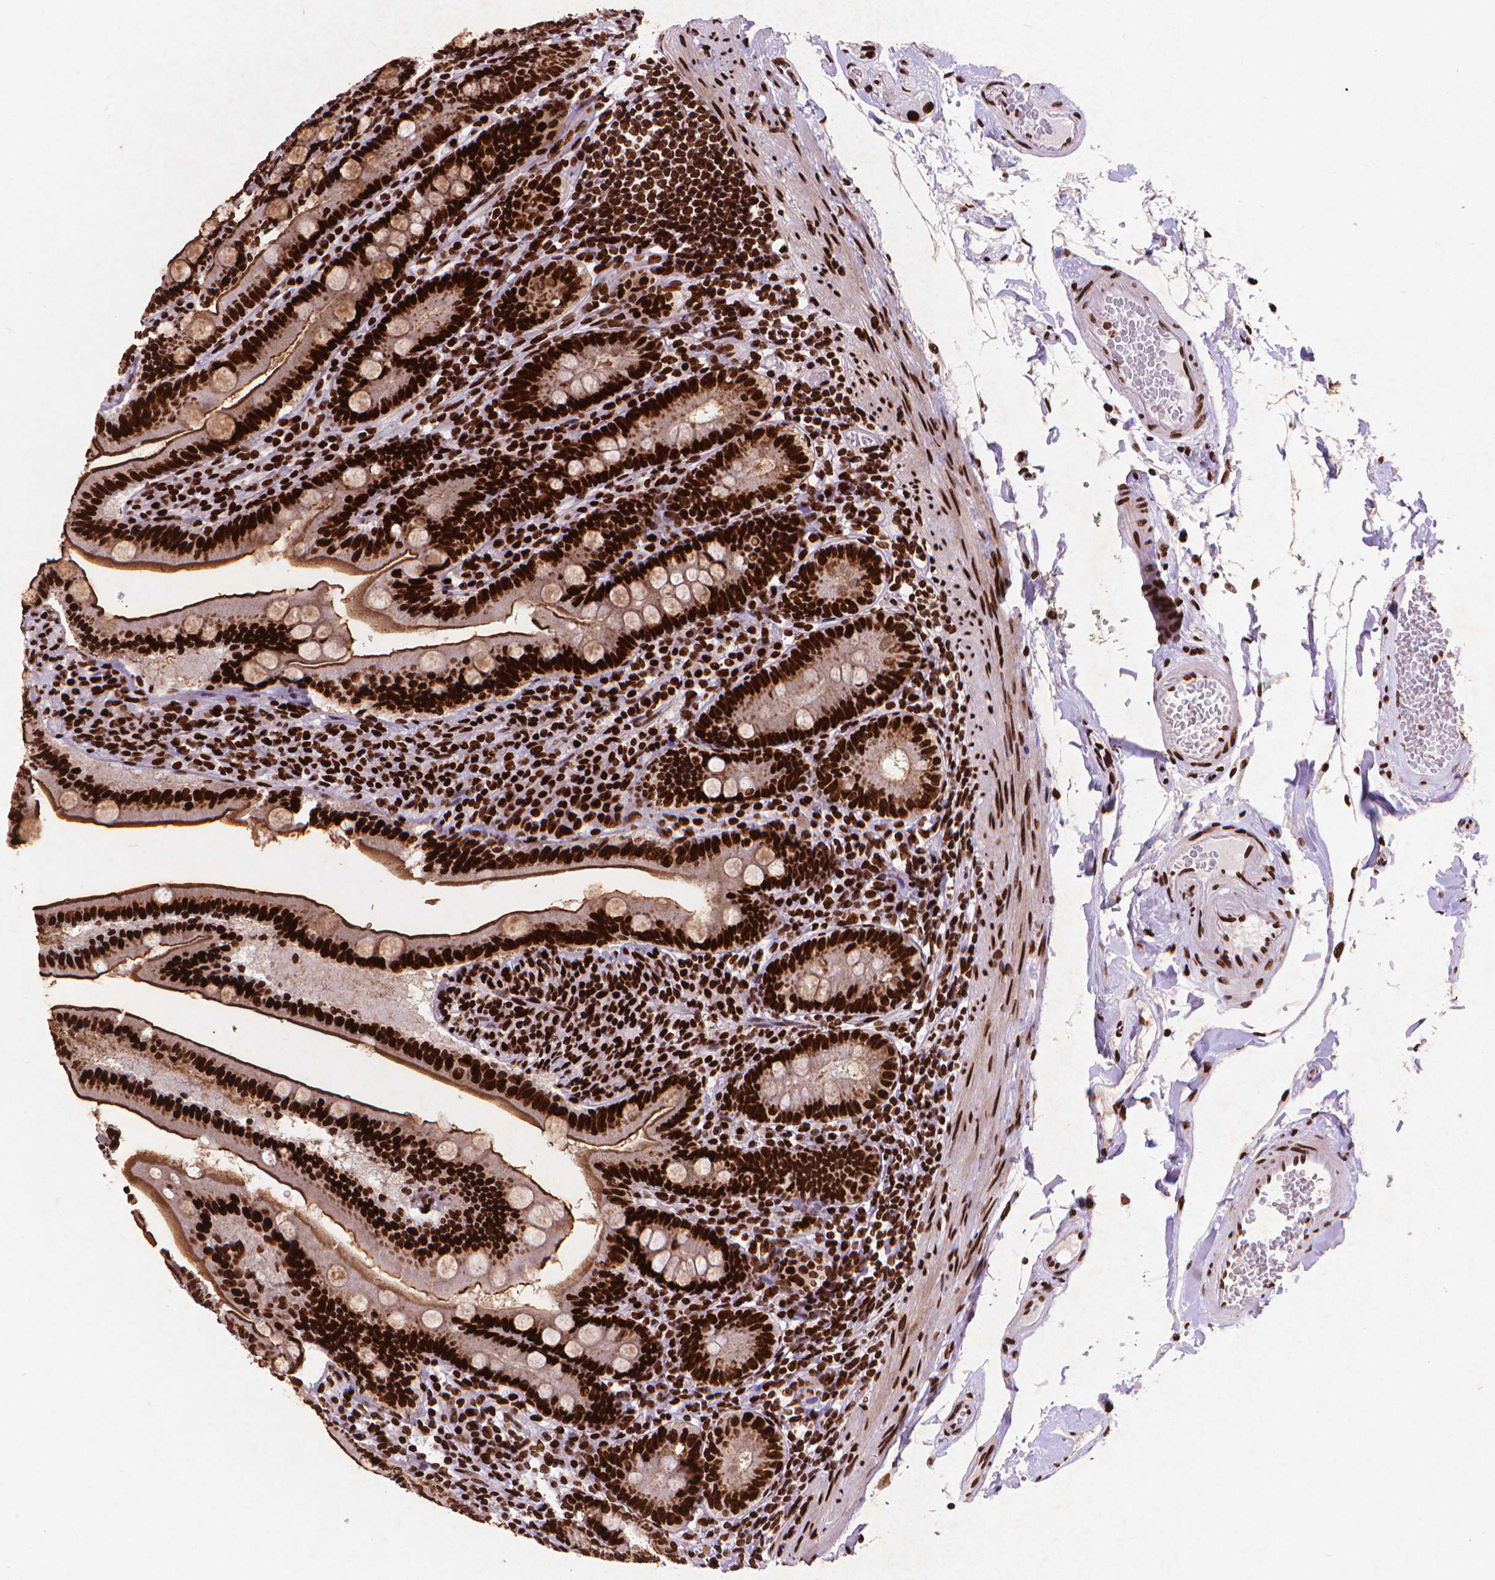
{"staining": {"intensity": "strong", "quantity": ">75%", "location": "cytoplasmic/membranous,nuclear"}, "tissue": "duodenum", "cell_type": "Glandular cells", "image_type": "normal", "snomed": [{"axis": "morphology", "description": "Normal tissue, NOS"}, {"axis": "topography", "description": "Duodenum"}], "caption": "Glandular cells reveal high levels of strong cytoplasmic/membranous,nuclear expression in about >75% of cells in benign human duodenum.", "gene": "CITED2", "patient": {"sex": "female", "age": 67}}